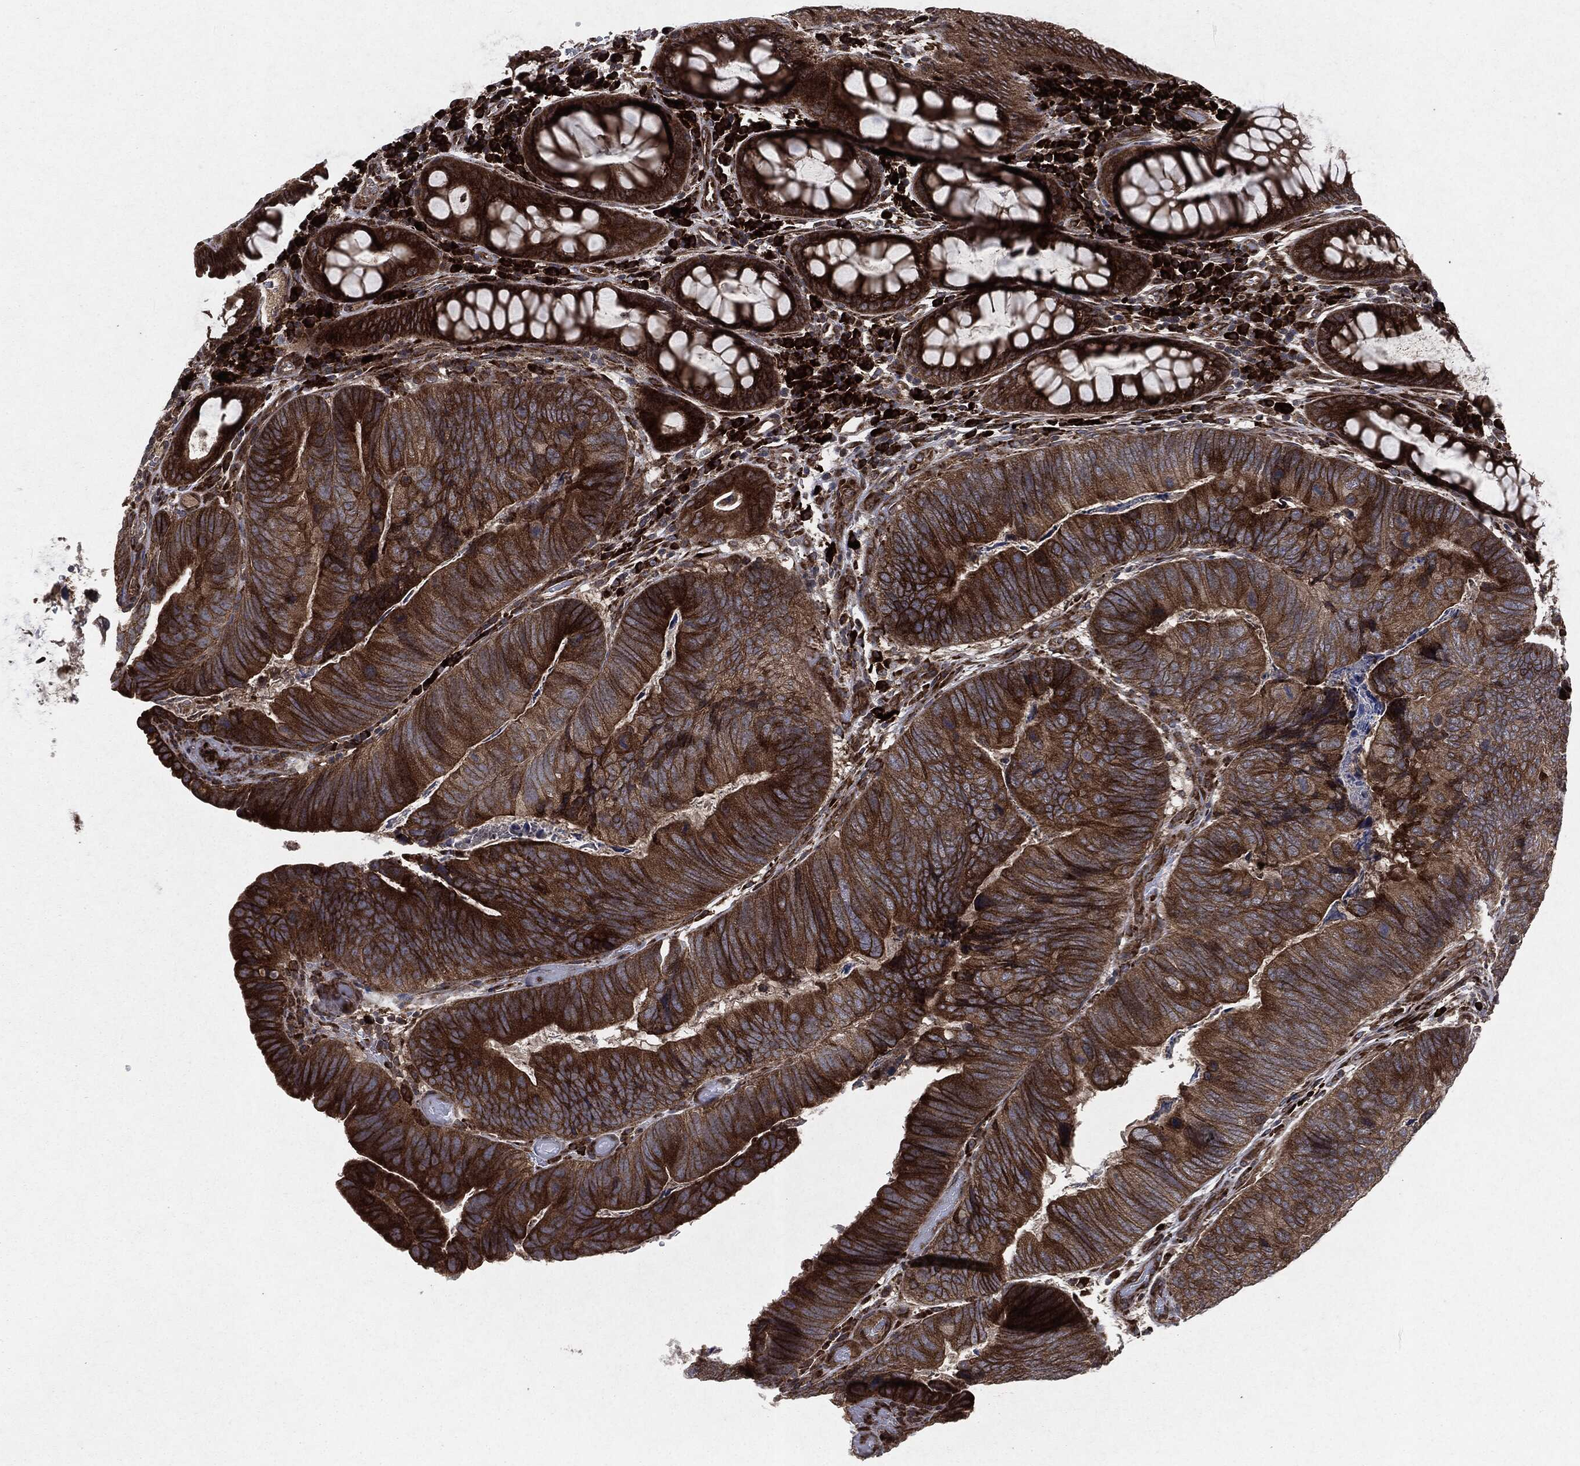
{"staining": {"intensity": "strong", "quantity": ">75%", "location": "cytoplasmic/membranous"}, "tissue": "colorectal cancer", "cell_type": "Tumor cells", "image_type": "cancer", "snomed": [{"axis": "morphology", "description": "Adenocarcinoma, NOS"}, {"axis": "topography", "description": "Colon"}], "caption": "Protein analysis of colorectal cancer tissue demonstrates strong cytoplasmic/membranous staining in about >75% of tumor cells. (Brightfield microscopy of DAB IHC at high magnification).", "gene": "RAF1", "patient": {"sex": "female", "age": 67}}